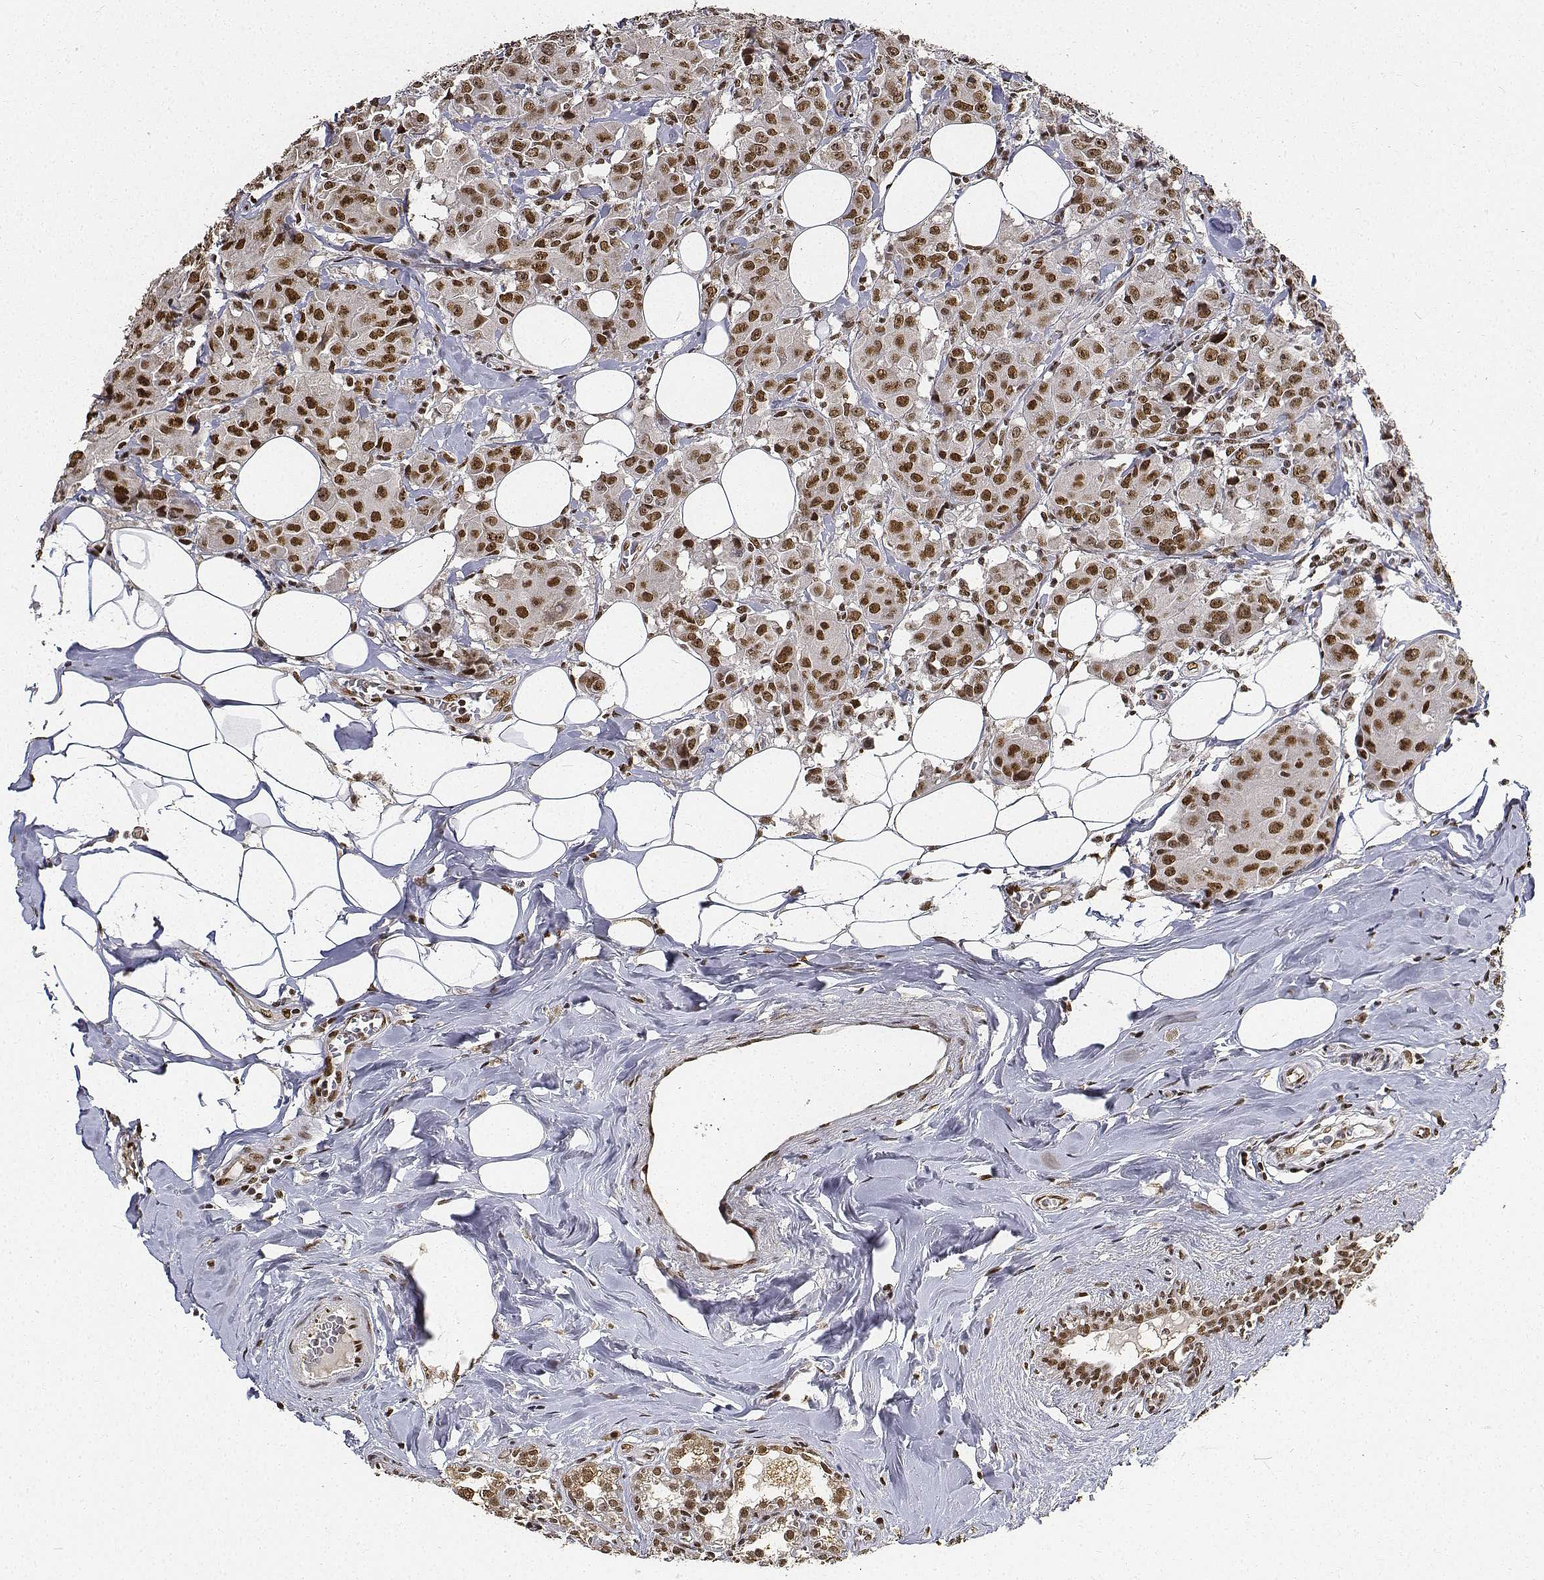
{"staining": {"intensity": "moderate", "quantity": ">75%", "location": "nuclear"}, "tissue": "breast cancer", "cell_type": "Tumor cells", "image_type": "cancer", "snomed": [{"axis": "morphology", "description": "Normal tissue, NOS"}, {"axis": "morphology", "description": "Duct carcinoma"}, {"axis": "topography", "description": "Breast"}], "caption": "IHC of human breast infiltrating ductal carcinoma displays medium levels of moderate nuclear staining in about >75% of tumor cells.", "gene": "ATRX", "patient": {"sex": "female", "age": 43}}